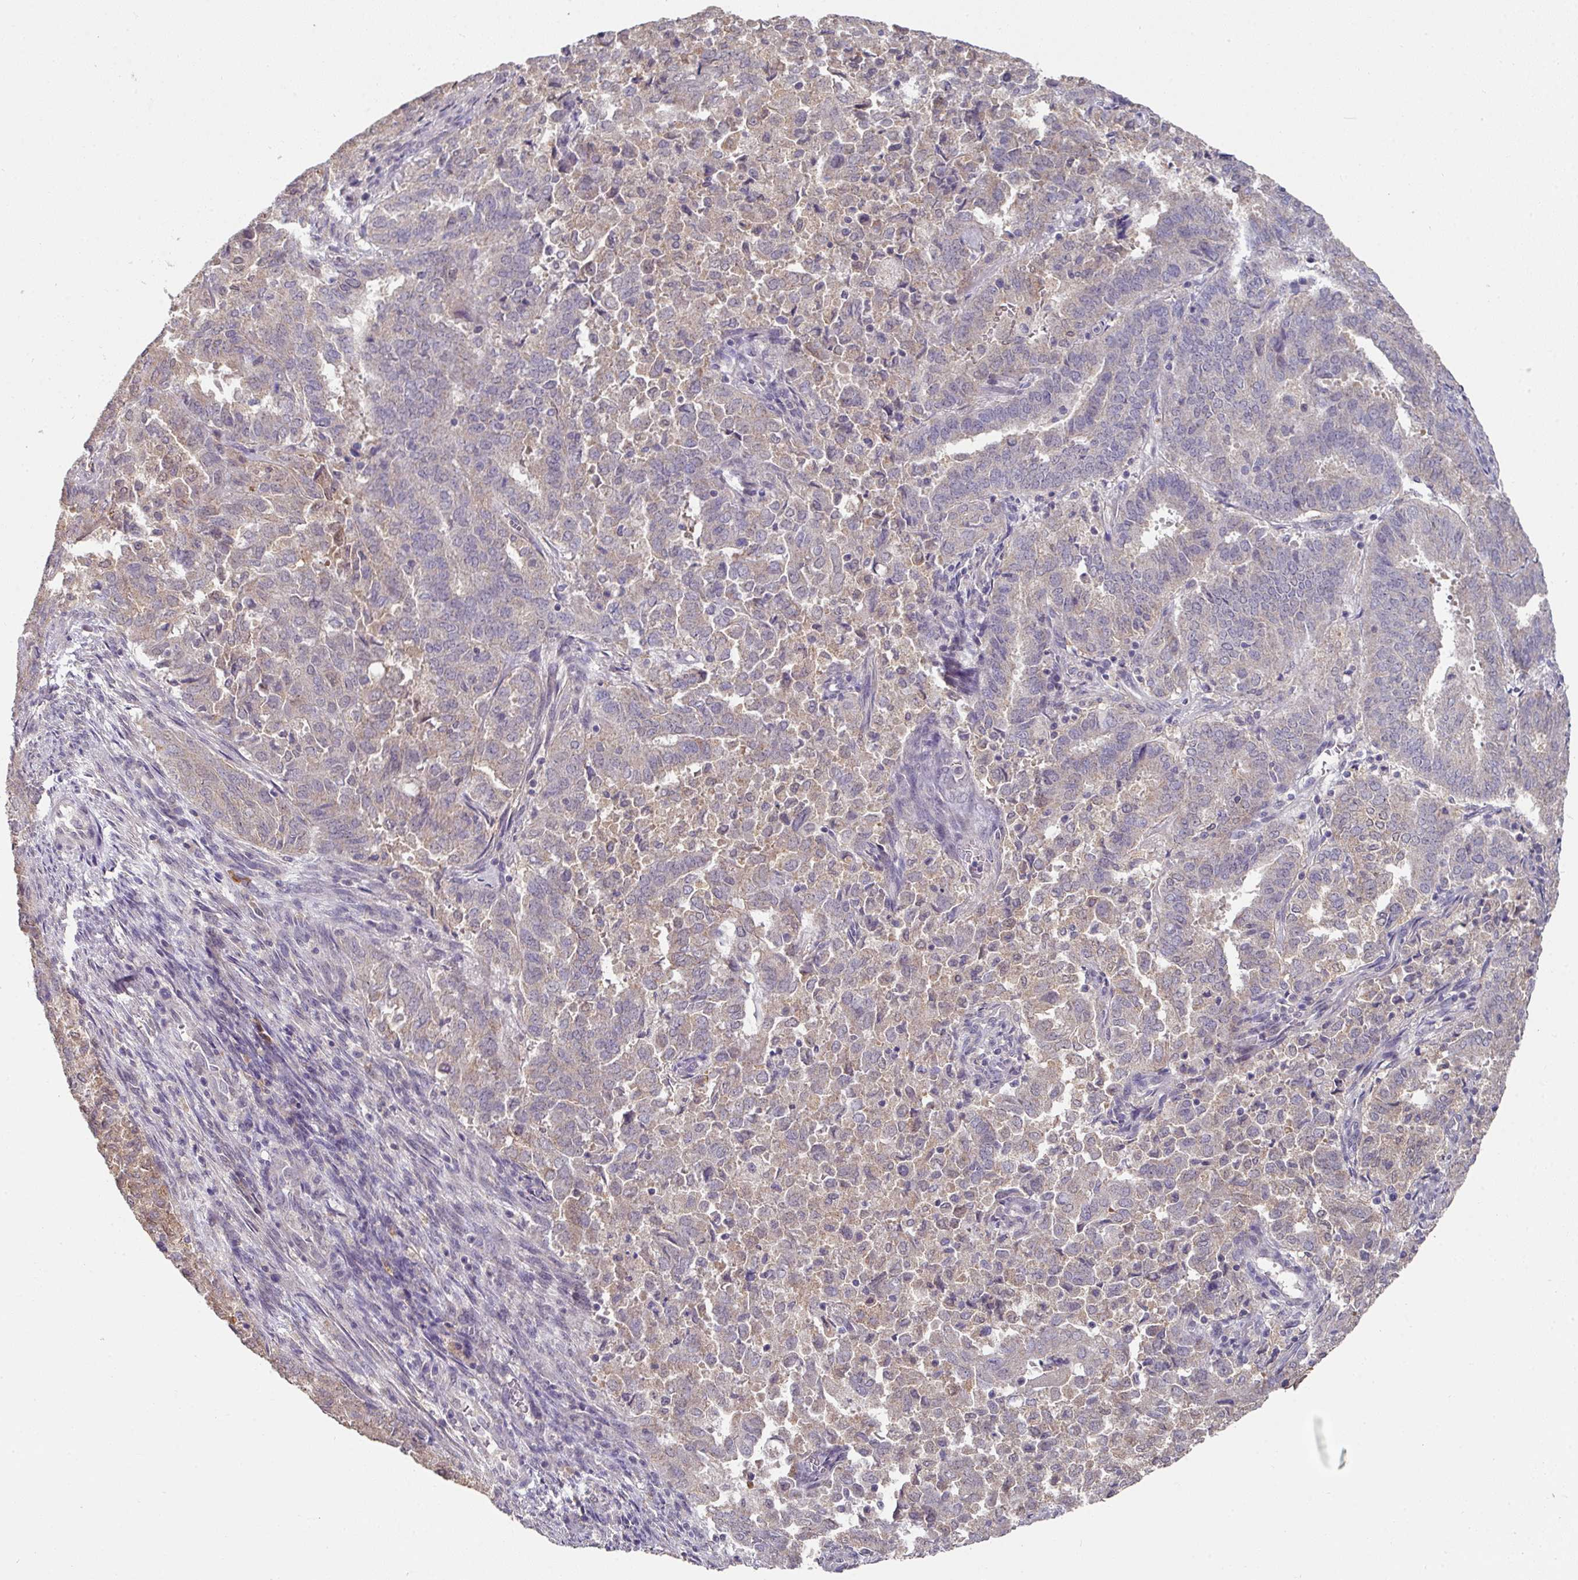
{"staining": {"intensity": "weak", "quantity": "<25%", "location": "cytoplasmic/membranous"}, "tissue": "endometrial cancer", "cell_type": "Tumor cells", "image_type": "cancer", "snomed": [{"axis": "morphology", "description": "Adenocarcinoma, NOS"}, {"axis": "topography", "description": "Endometrium"}], "caption": "DAB (3,3'-diaminobenzidine) immunohistochemical staining of human endometrial adenocarcinoma exhibits no significant expression in tumor cells.", "gene": "EXTL3", "patient": {"sex": "female", "age": 72}}